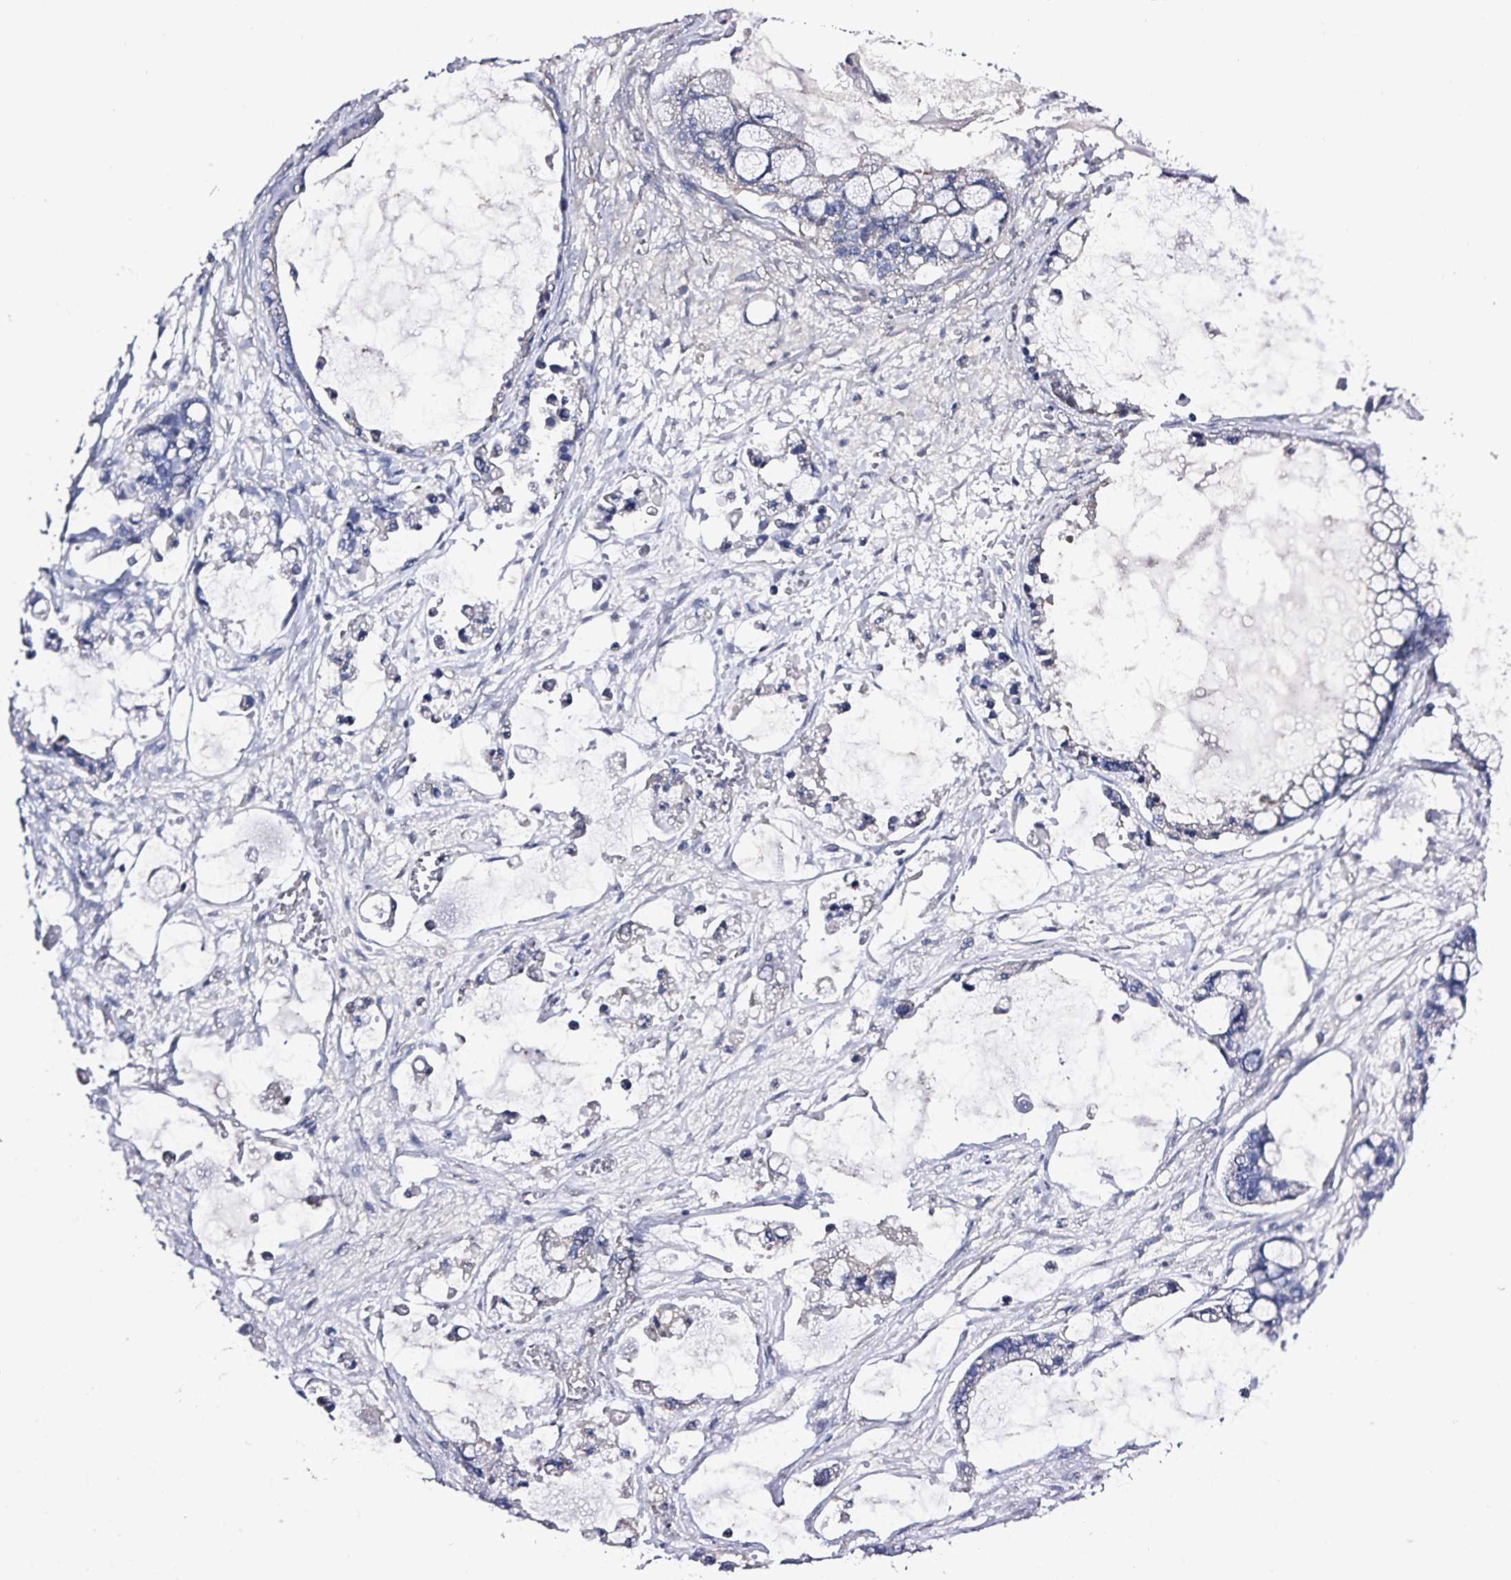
{"staining": {"intensity": "negative", "quantity": "none", "location": "none"}, "tissue": "ovarian cancer", "cell_type": "Tumor cells", "image_type": "cancer", "snomed": [{"axis": "morphology", "description": "Cystadenocarcinoma, mucinous, NOS"}, {"axis": "topography", "description": "Ovary"}], "caption": "IHC micrograph of neoplastic tissue: ovarian cancer (mucinous cystadenocarcinoma) stained with DAB (3,3'-diaminobenzidine) shows no significant protein positivity in tumor cells. (DAB immunohistochemistry, high magnification).", "gene": "TTR", "patient": {"sex": "female", "age": 63}}